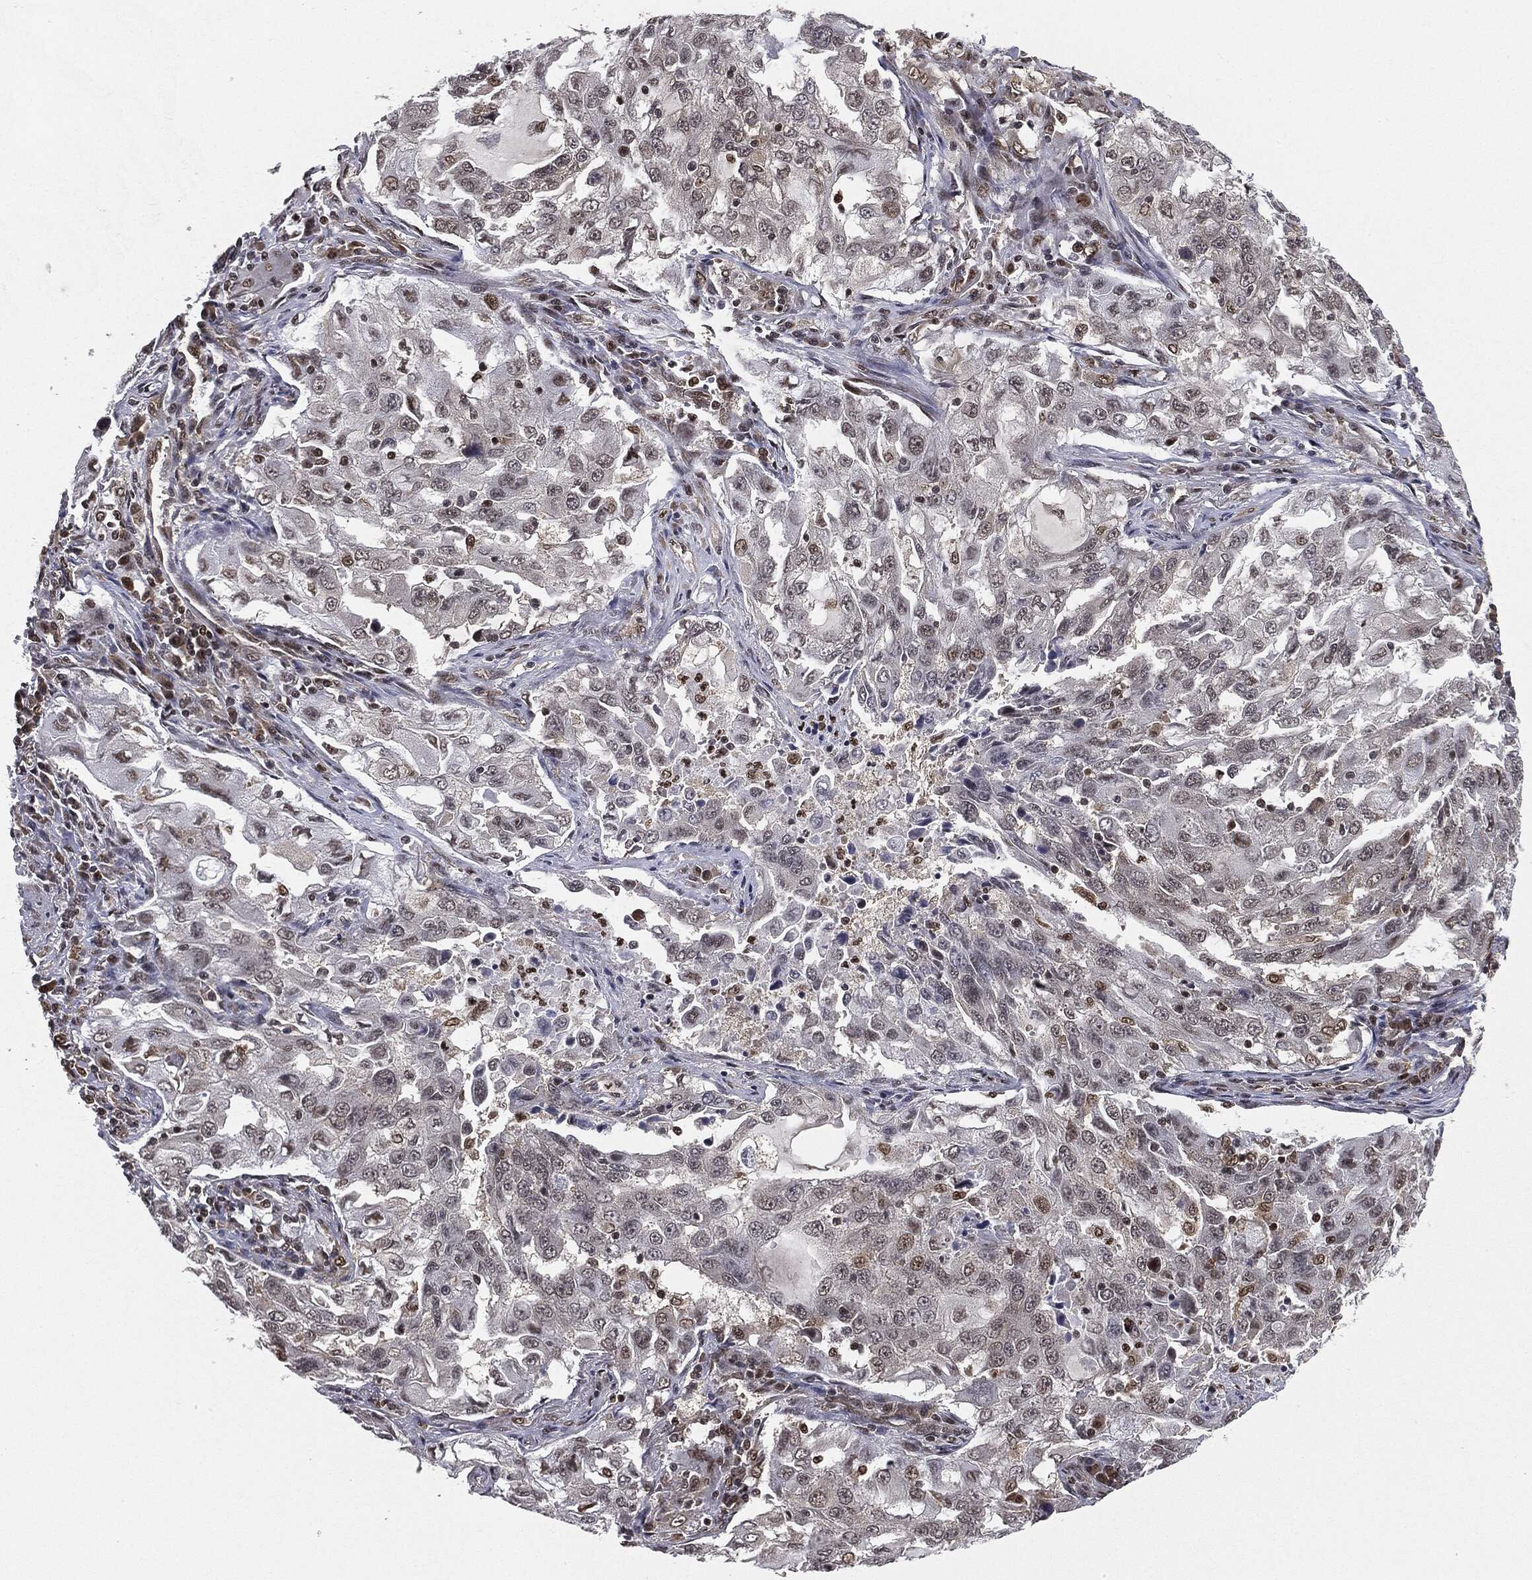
{"staining": {"intensity": "moderate", "quantity": "<25%", "location": "nuclear"}, "tissue": "lung cancer", "cell_type": "Tumor cells", "image_type": "cancer", "snomed": [{"axis": "morphology", "description": "Adenocarcinoma, NOS"}, {"axis": "topography", "description": "Lung"}], "caption": "High-power microscopy captured an IHC image of lung cancer, revealing moderate nuclear expression in approximately <25% of tumor cells. Using DAB (brown) and hematoxylin (blue) stains, captured at high magnification using brightfield microscopy.", "gene": "TBC1D22A", "patient": {"sex": "female", "age": 61}}